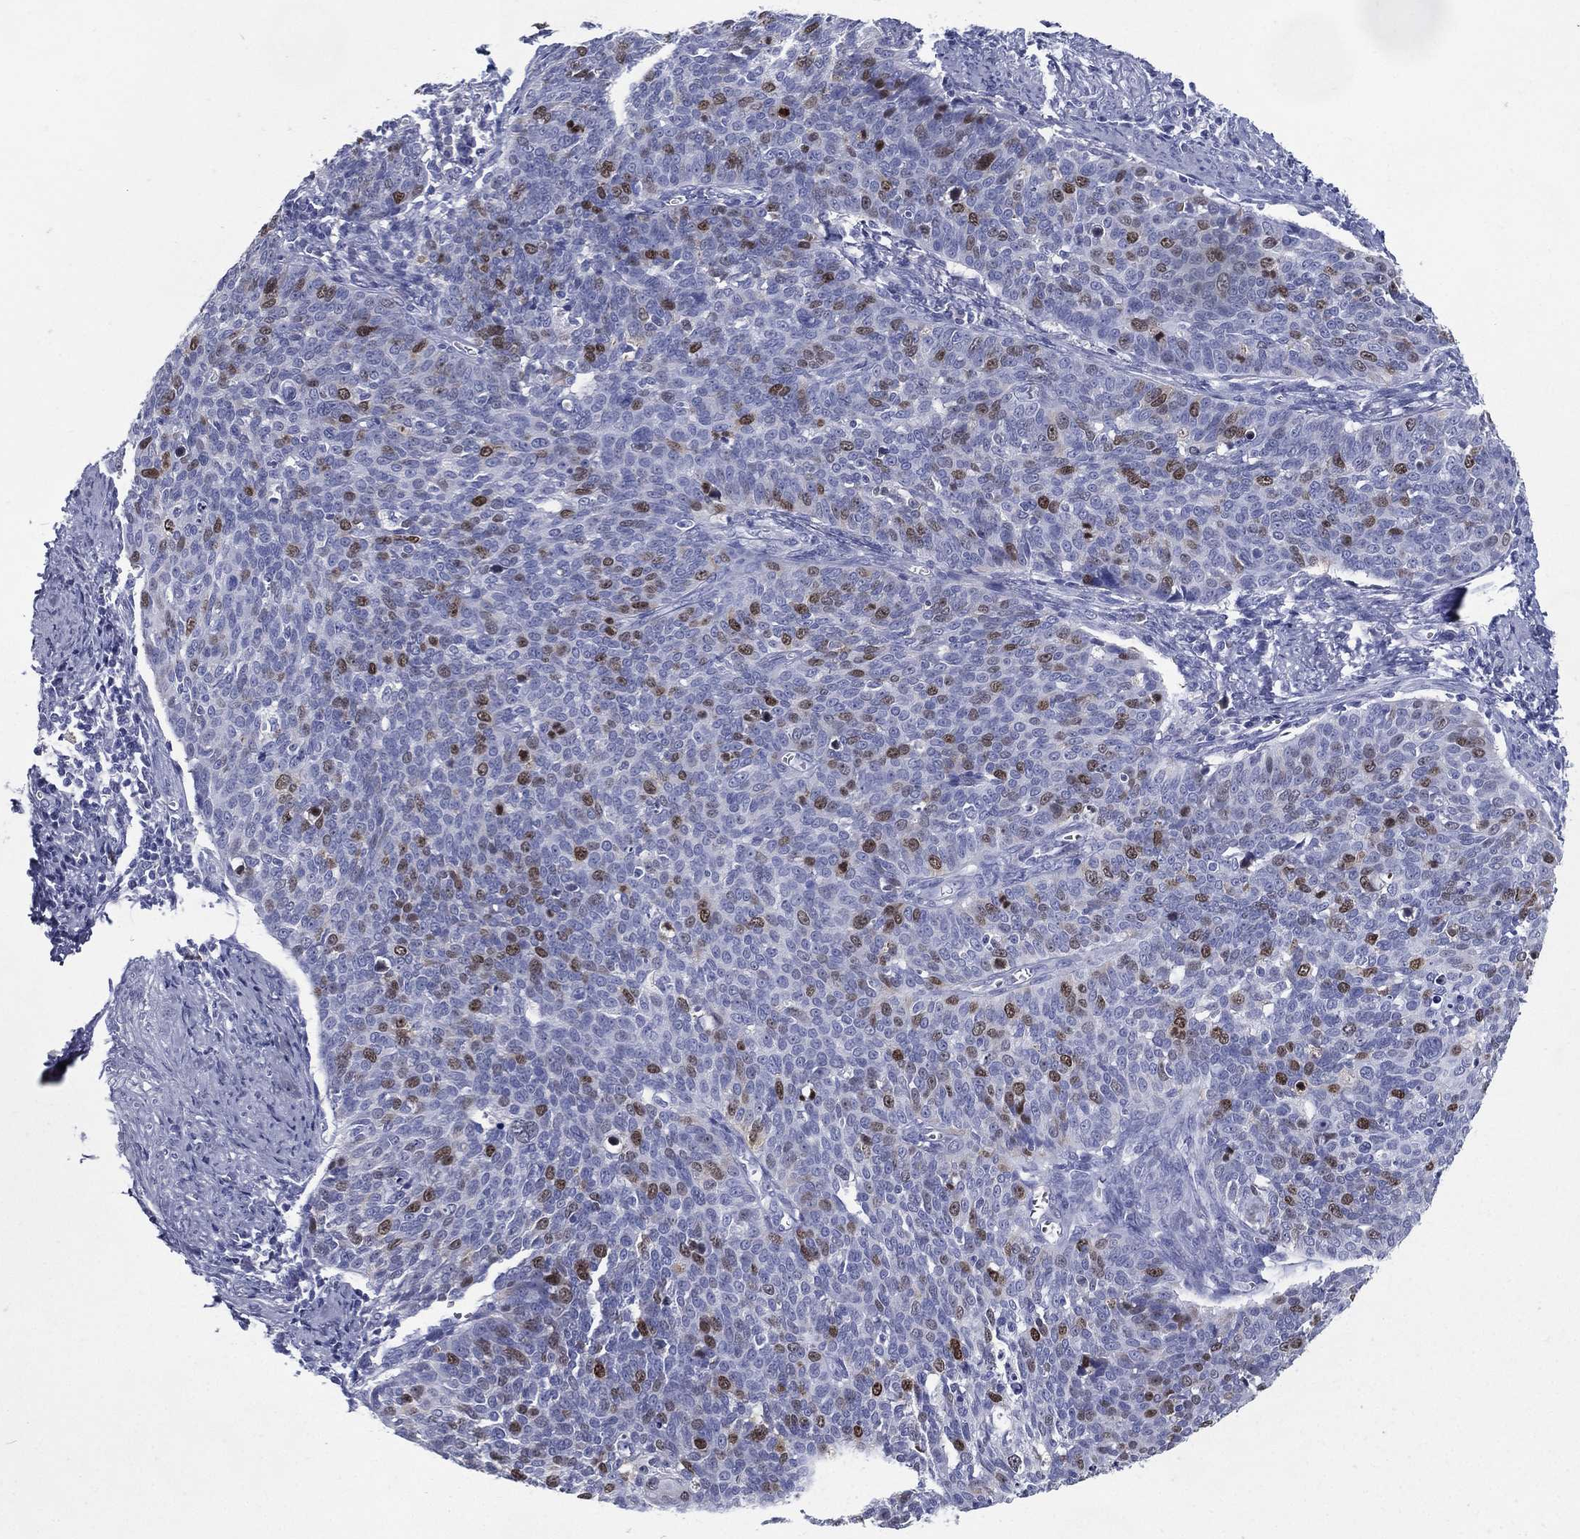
{"staining": {"intensity": "strong", "quantity": "<25%", "location": "nuclear"}, "tissue": "cervical cancer", "cell_type": "Tumor cells", "image_type": "cancer", "snomed": [{"axis": "morphology", "description": "Normal tissue, NOS"}, {"axis": "morphology", "description": "Squamous cell carcinoma, NOS"}, {"axis": "topography", "description": "Cervix"}], "caption": "There is medium levels of strong nuclear staining in tumor cells of squamous cell carcinoma (cervical), as demonstrated by immunohistochemical staining (brown color).", "gene": "KIF2C", "patient": {"sex": "female", "age": 39}}